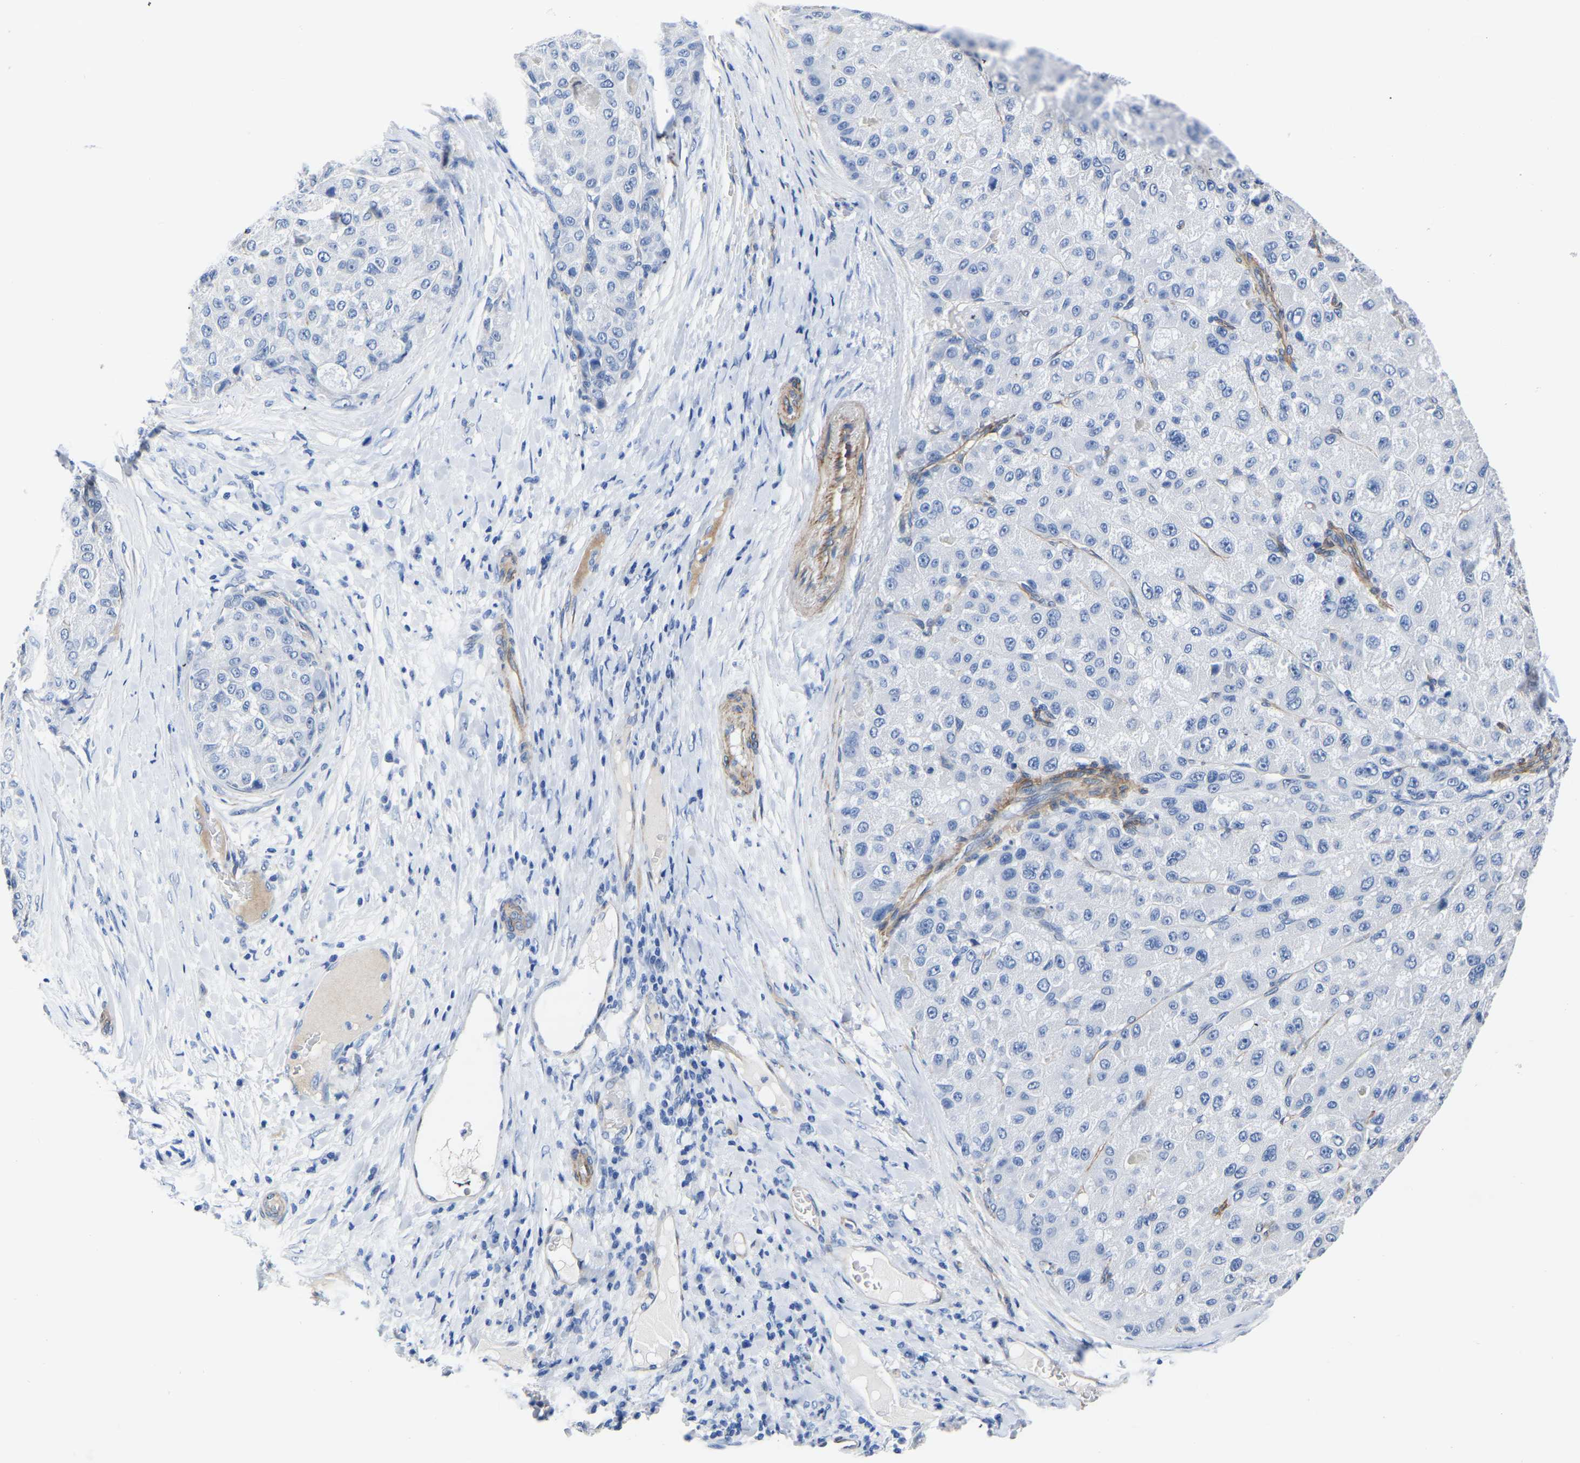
{"staining": {"intensity": "negative", "quantity": "none", "location": "none"}, "tissue": "liver cancer", "cell_type": "Tumor cells", "image_type": "cancer", "snomed": [{"axis": "morphology", "description": "Carcinoma, Hepatocellular, NOS"}, {"axis": "topography", "description": "Liver"}], "caption": "A histopathology image of human hepatocellular carcinoma (liver) is negative for staining in tumor cells. (DAB immunohistochemistry, high magnification).", "gene": "SLC45A3", "patient": {"sex": "male", "age": 80}}